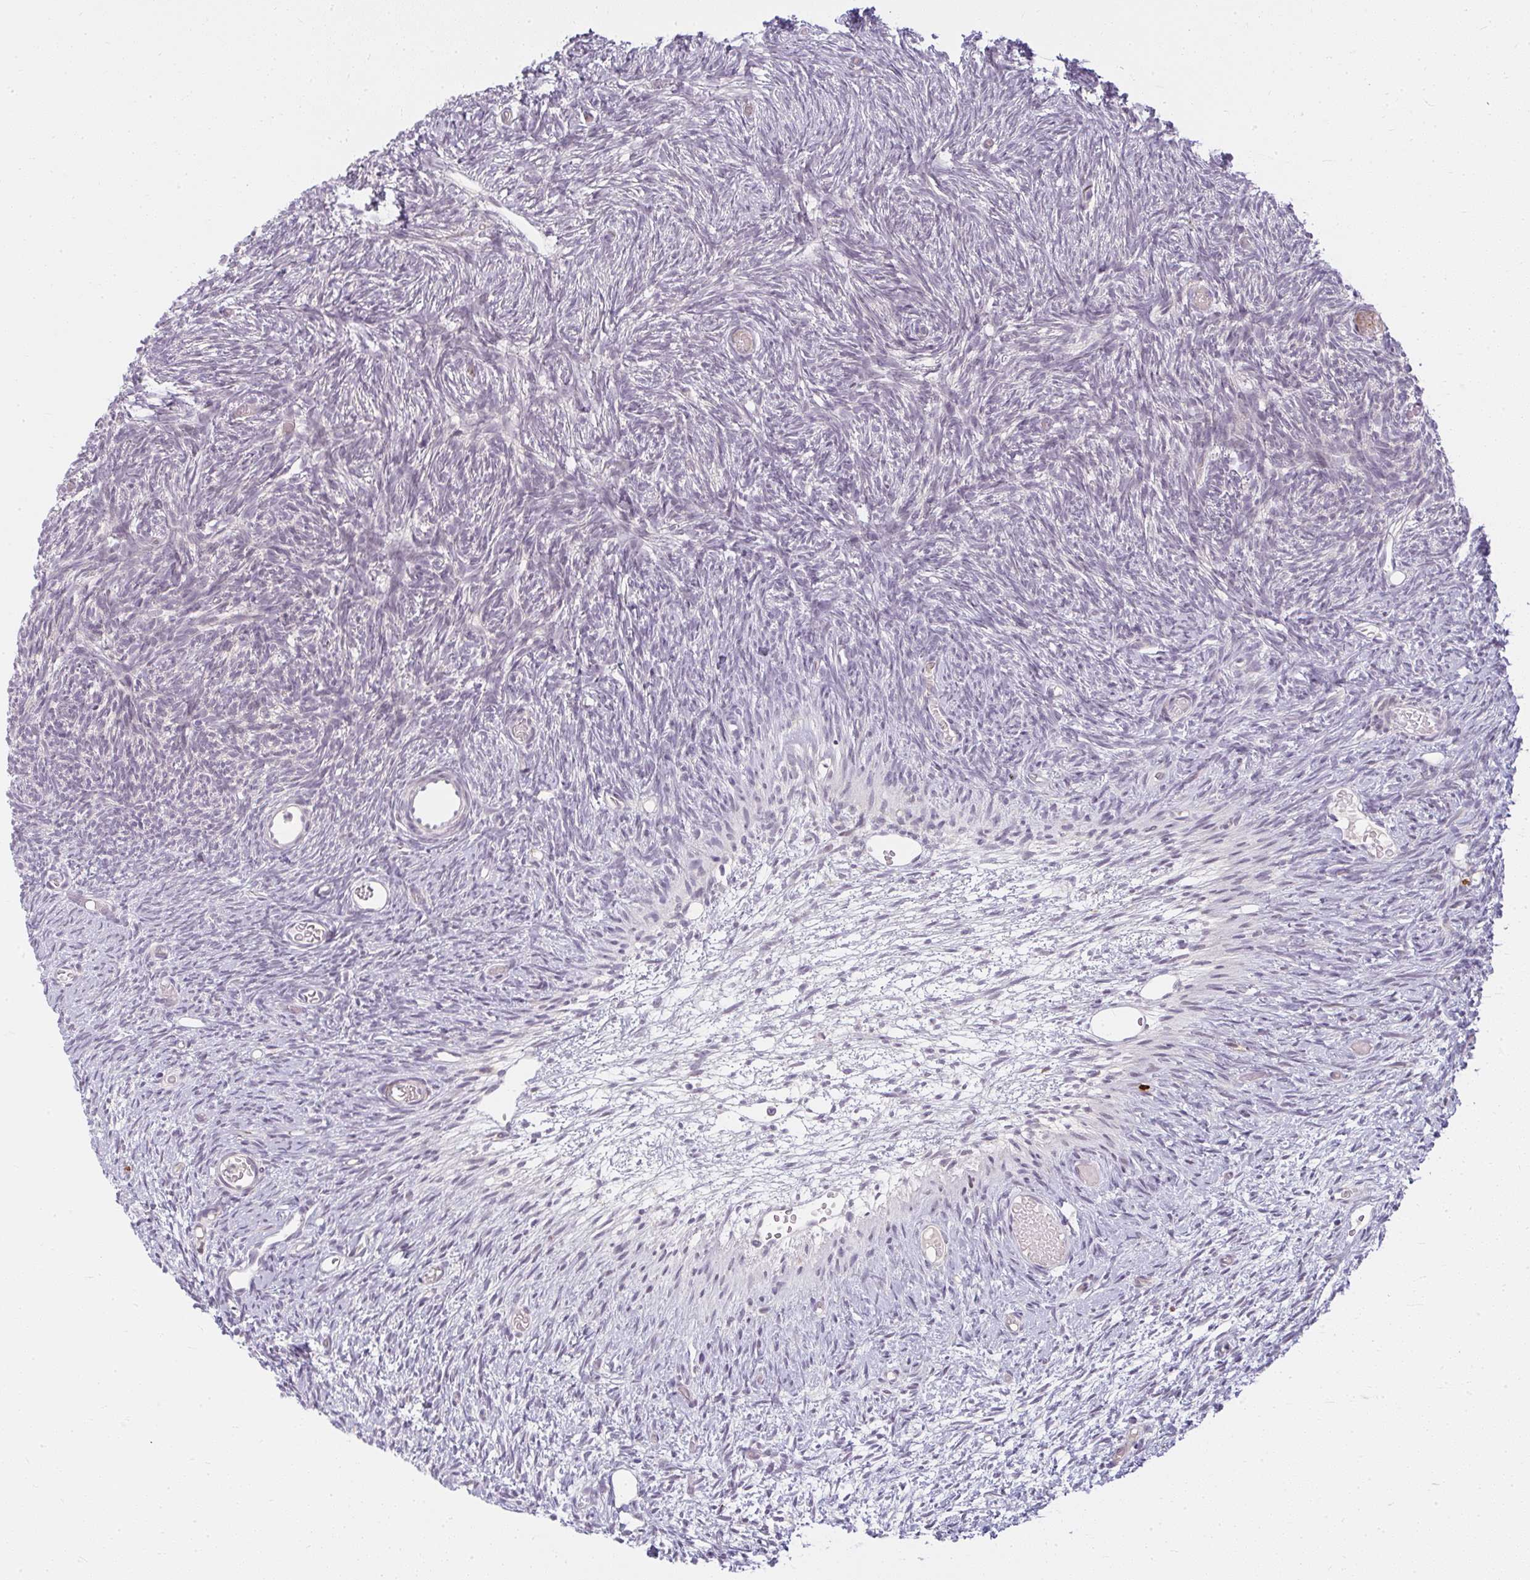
{"staining": {"intensity": "negative", "quantity": "none", "location": "none"}, "tissue": "ovary", "cell_type": "Follicle cells", "image_type": "normal", "snomed": [{"axis": "morphology", "description": "Normal tissue, NOS"}, {"axis": "topography", "description": "Ovary"}], "caption": "Follicle cells show no significant staining in normal ovary. Nuclei are stained in blue.", "gene": "ZFYVE26", "patient": {"sex": "female", "age": 39}}